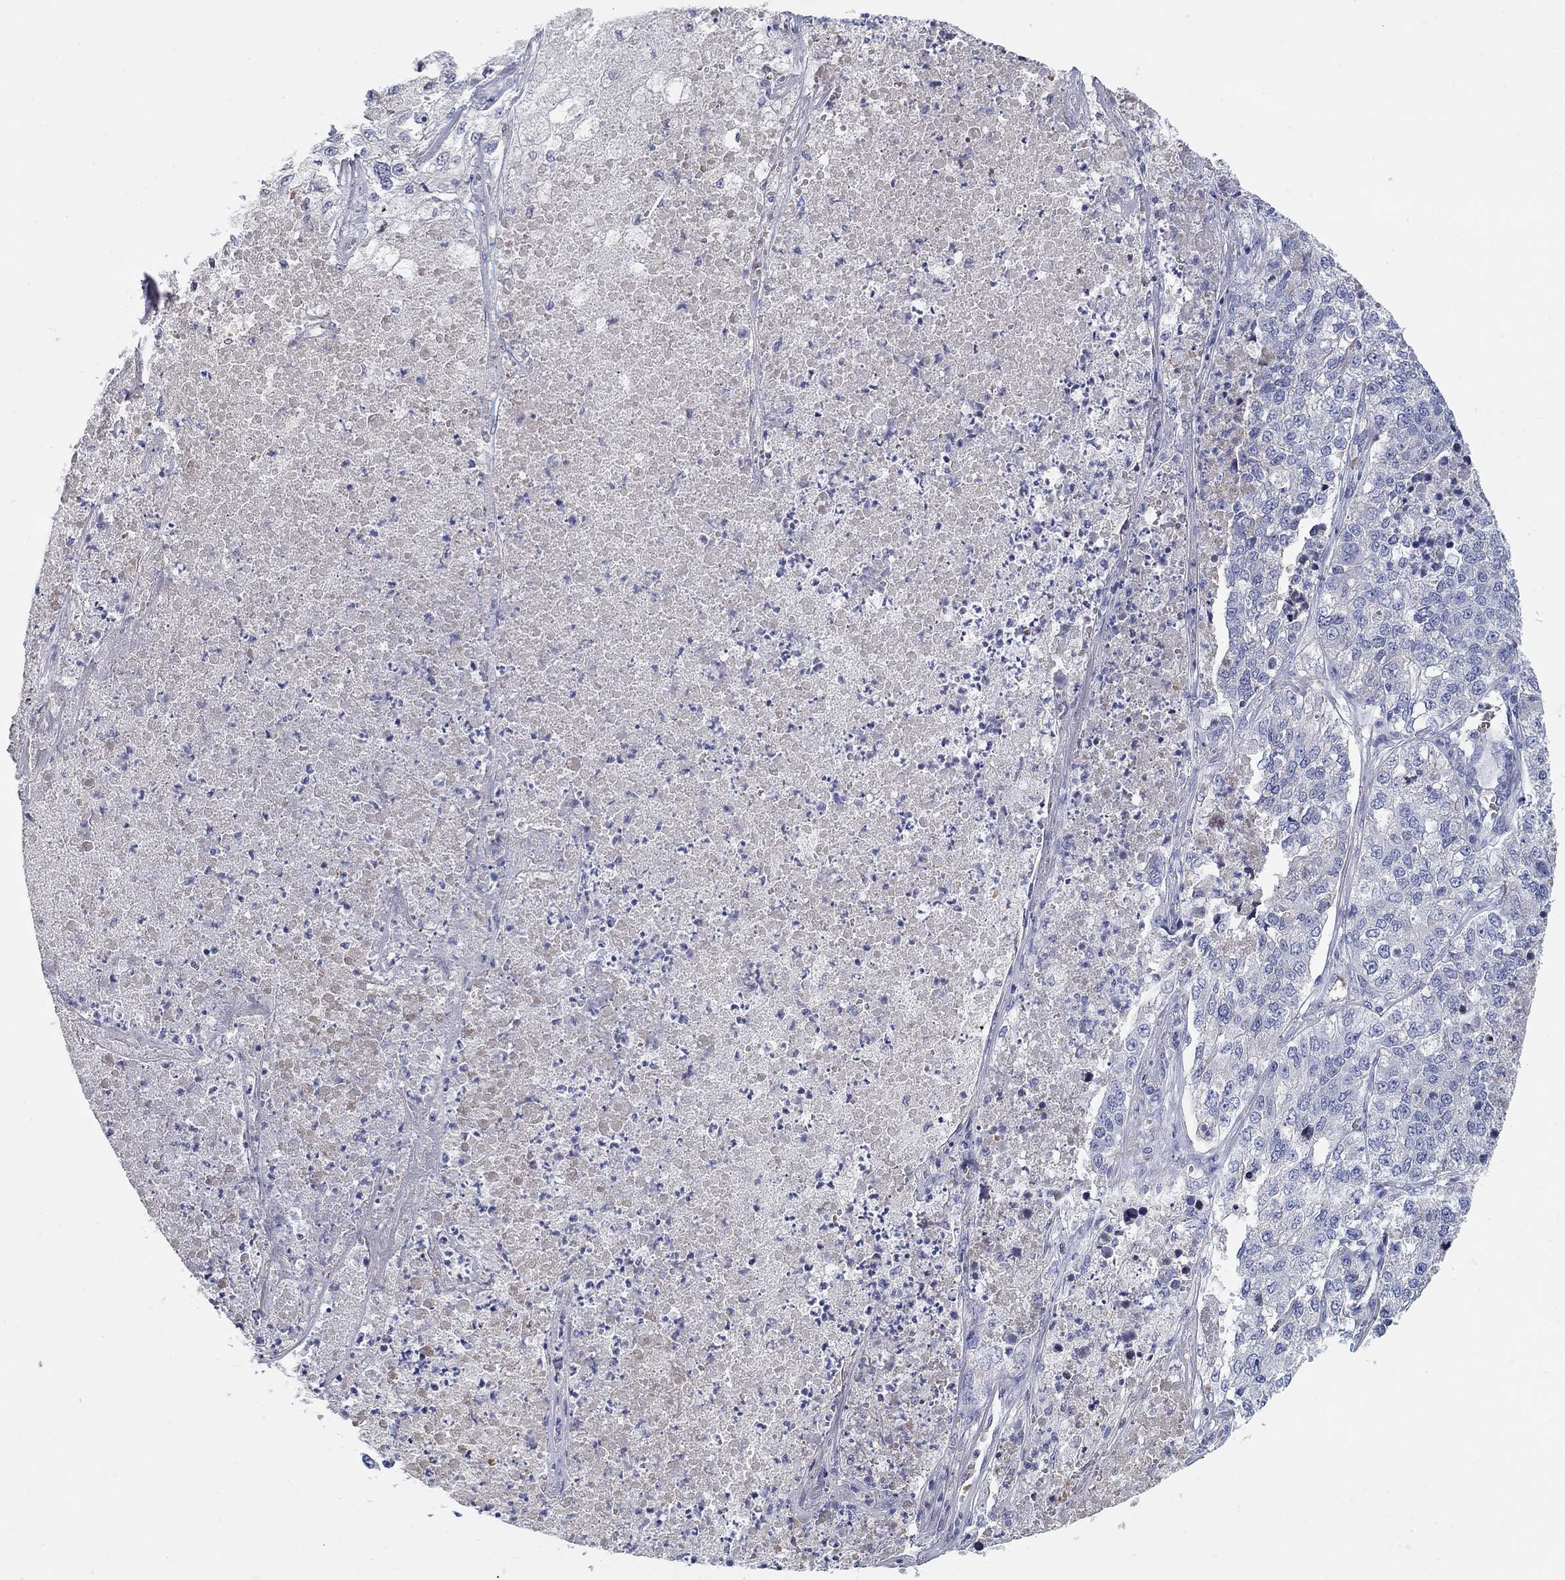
{"staining": {"intensity": "negative", "quantity": "none", "location": "none"}, "tissue": "lung cancer", "cell_type": "Tumor cells", "image_type": "cancer", "snomed": [{"axis": "morphology", "description": "Adenocarcinoma, NOS"}, {"axis": "topography", "description": "Lung"}], "caption": "Immunohistochemical staining of lung cancer demonstrates no significant positivity in tumor cells.", "gene": "HEATR4", "patient": {"sex": "male", "age": 49}}